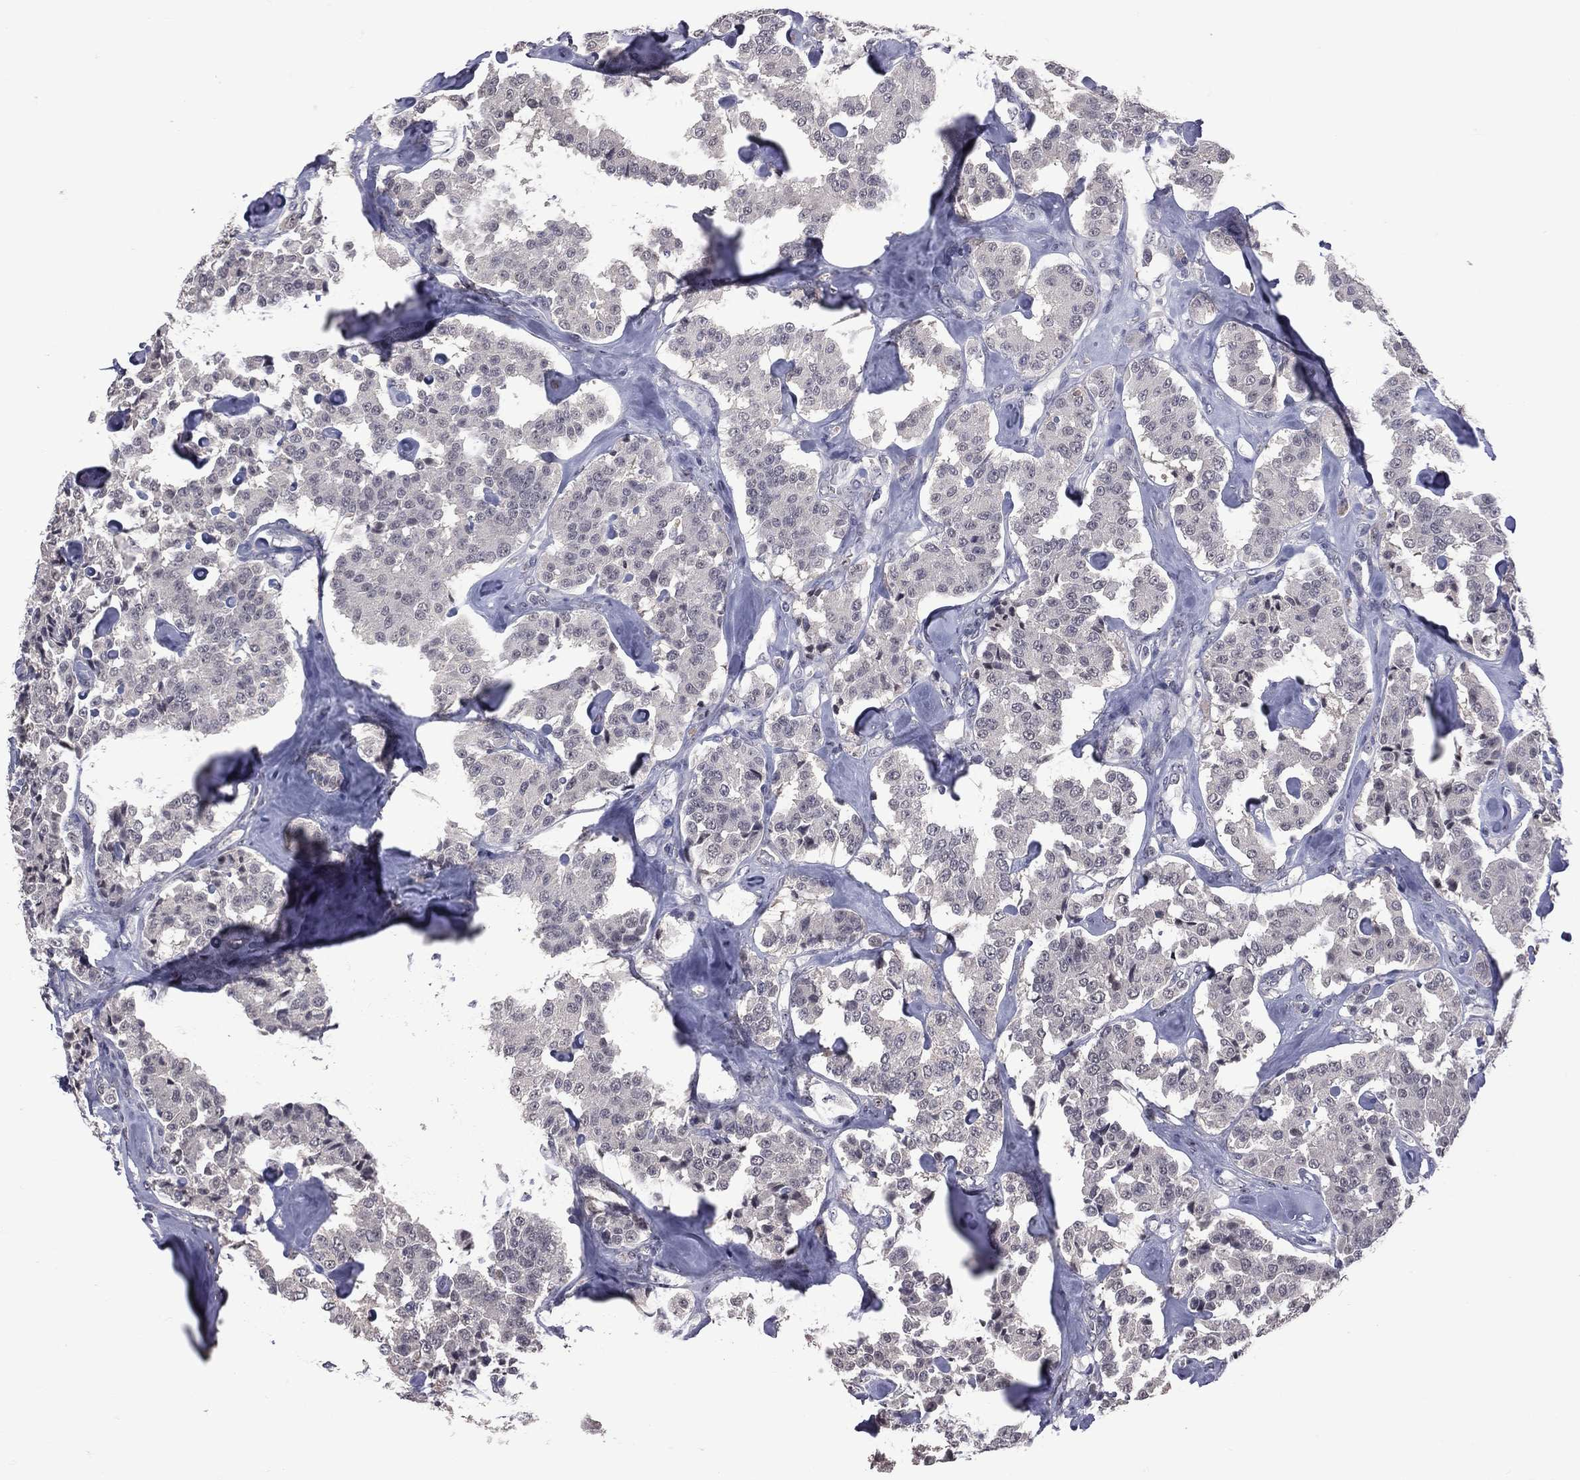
{"staining": {"intensity": "negative", "quantity": "none", "location": "none"}, "tissue": "carcinoid", "cell_type": "Tumor cells", "image_type": "cancer", "snomed": [{"axis": "morphology", "description": "Carcinoid, malignant, NOS"}, {"axis": "topography", "description": "Pancreas"}], "caption": "This is a photomicrograph of immunohistochemistry staining of carcinoid, which shows no expression in tumor cells.", "gene": "DSG4", "patient": {"sex": "male", "age": 41}}